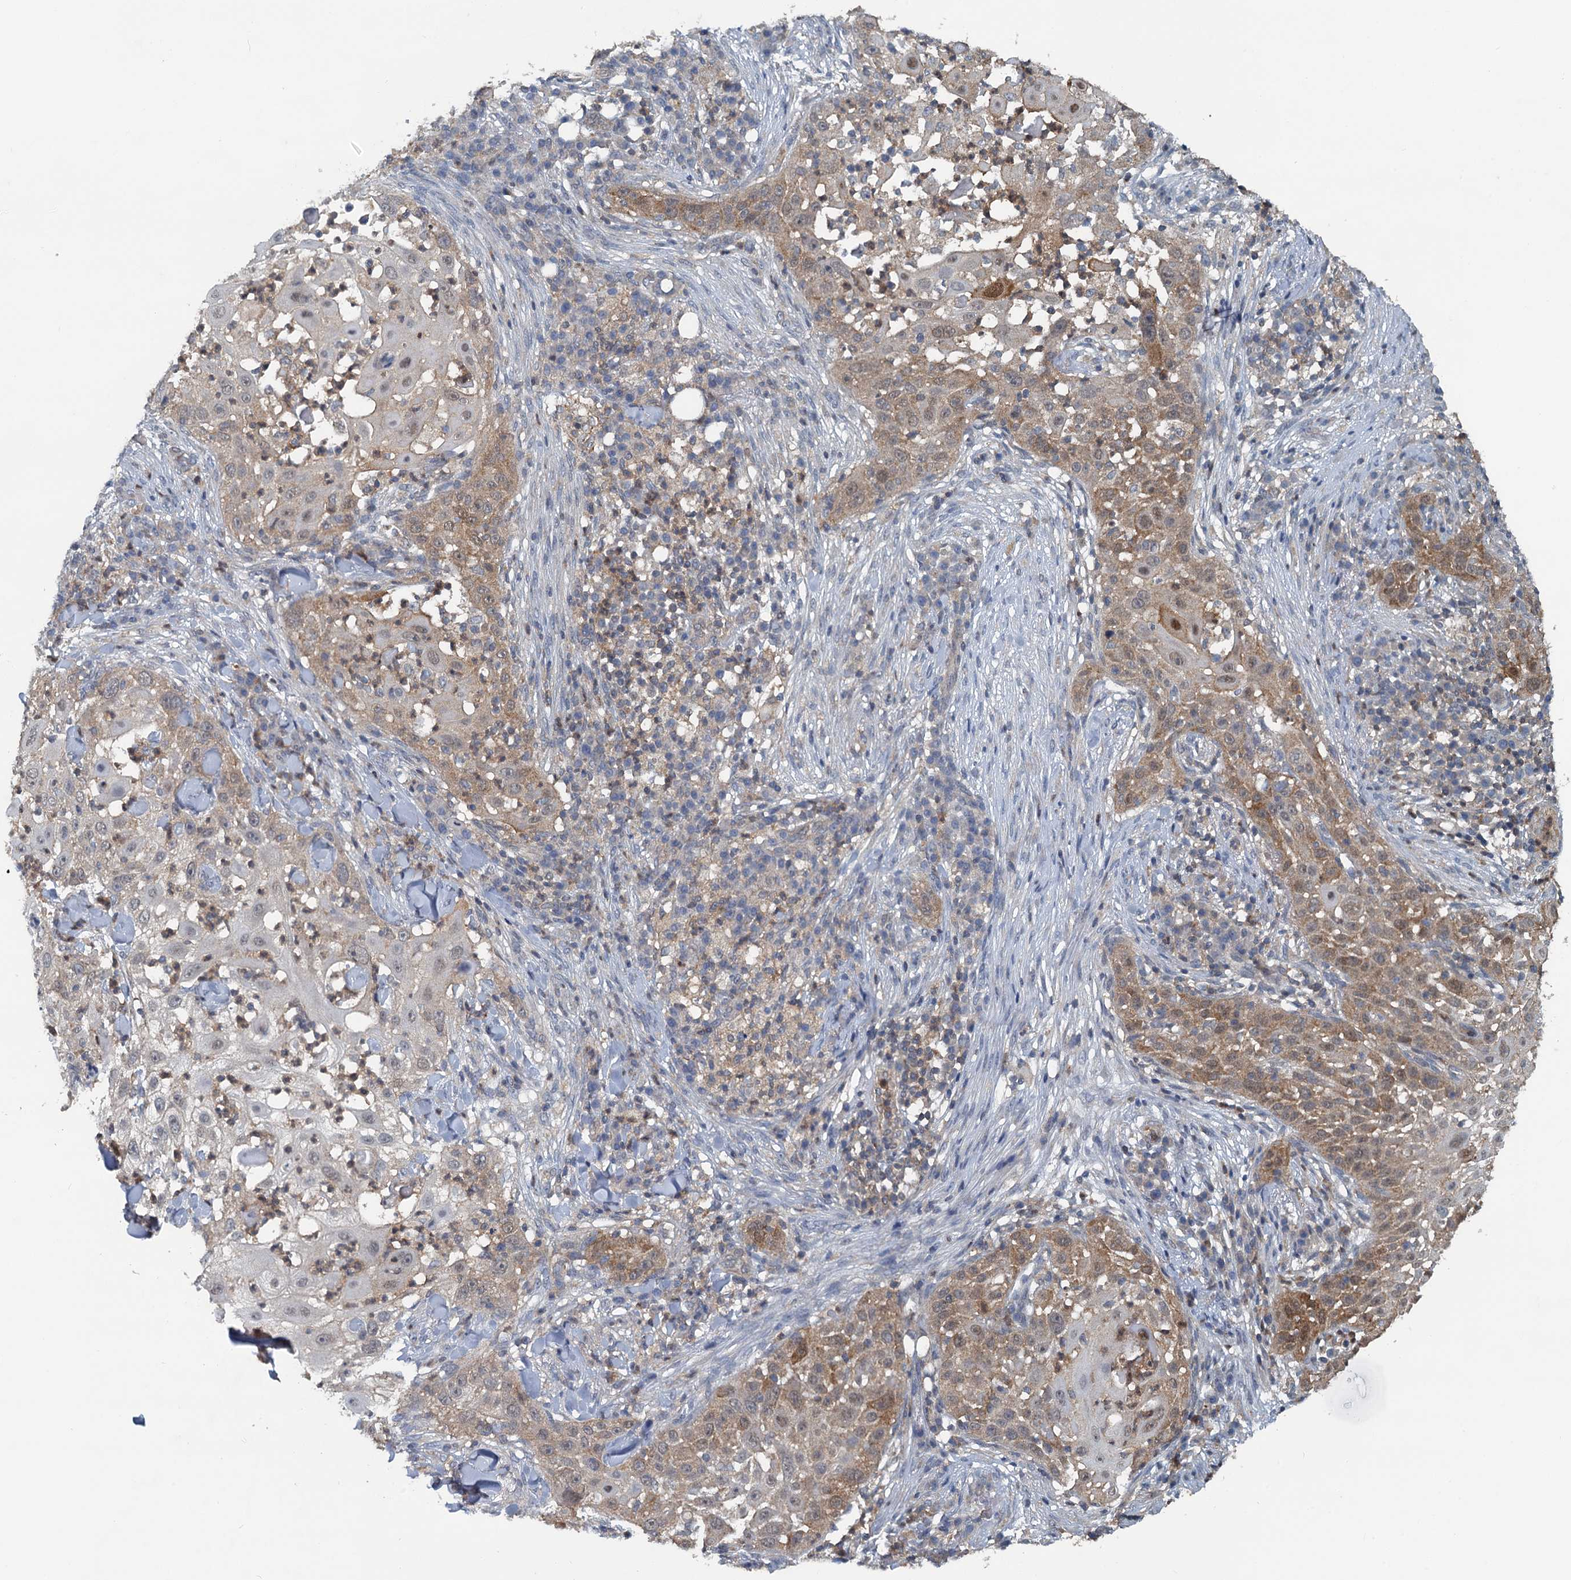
{"staining": {"intensity": "moderate", "quantity": "25%-75%", "location": "cytoplasmic/membranous"}, "tissue": "skin cancer", "cell_type": "Tumor cells", "image_type": "cancer", "snomed": [{"axis": "morphology", "description": "Squamous cell carcinoma, NOS"}, {"axis": "topography", "description": "Skin"}], "caption": "Immunohistochemistry micrograph of neoplastic tissue: skin squamous cell carcinoma stained using immunohistochemistry displays medium levels of moderate protein expression localized specifically in the cytoplasmic/membranous of tumor cells, appearing as a cytoplasmic/membranous brown color.", "gene": "GCLM", "patient": {"sex": "female", "age": 44}}